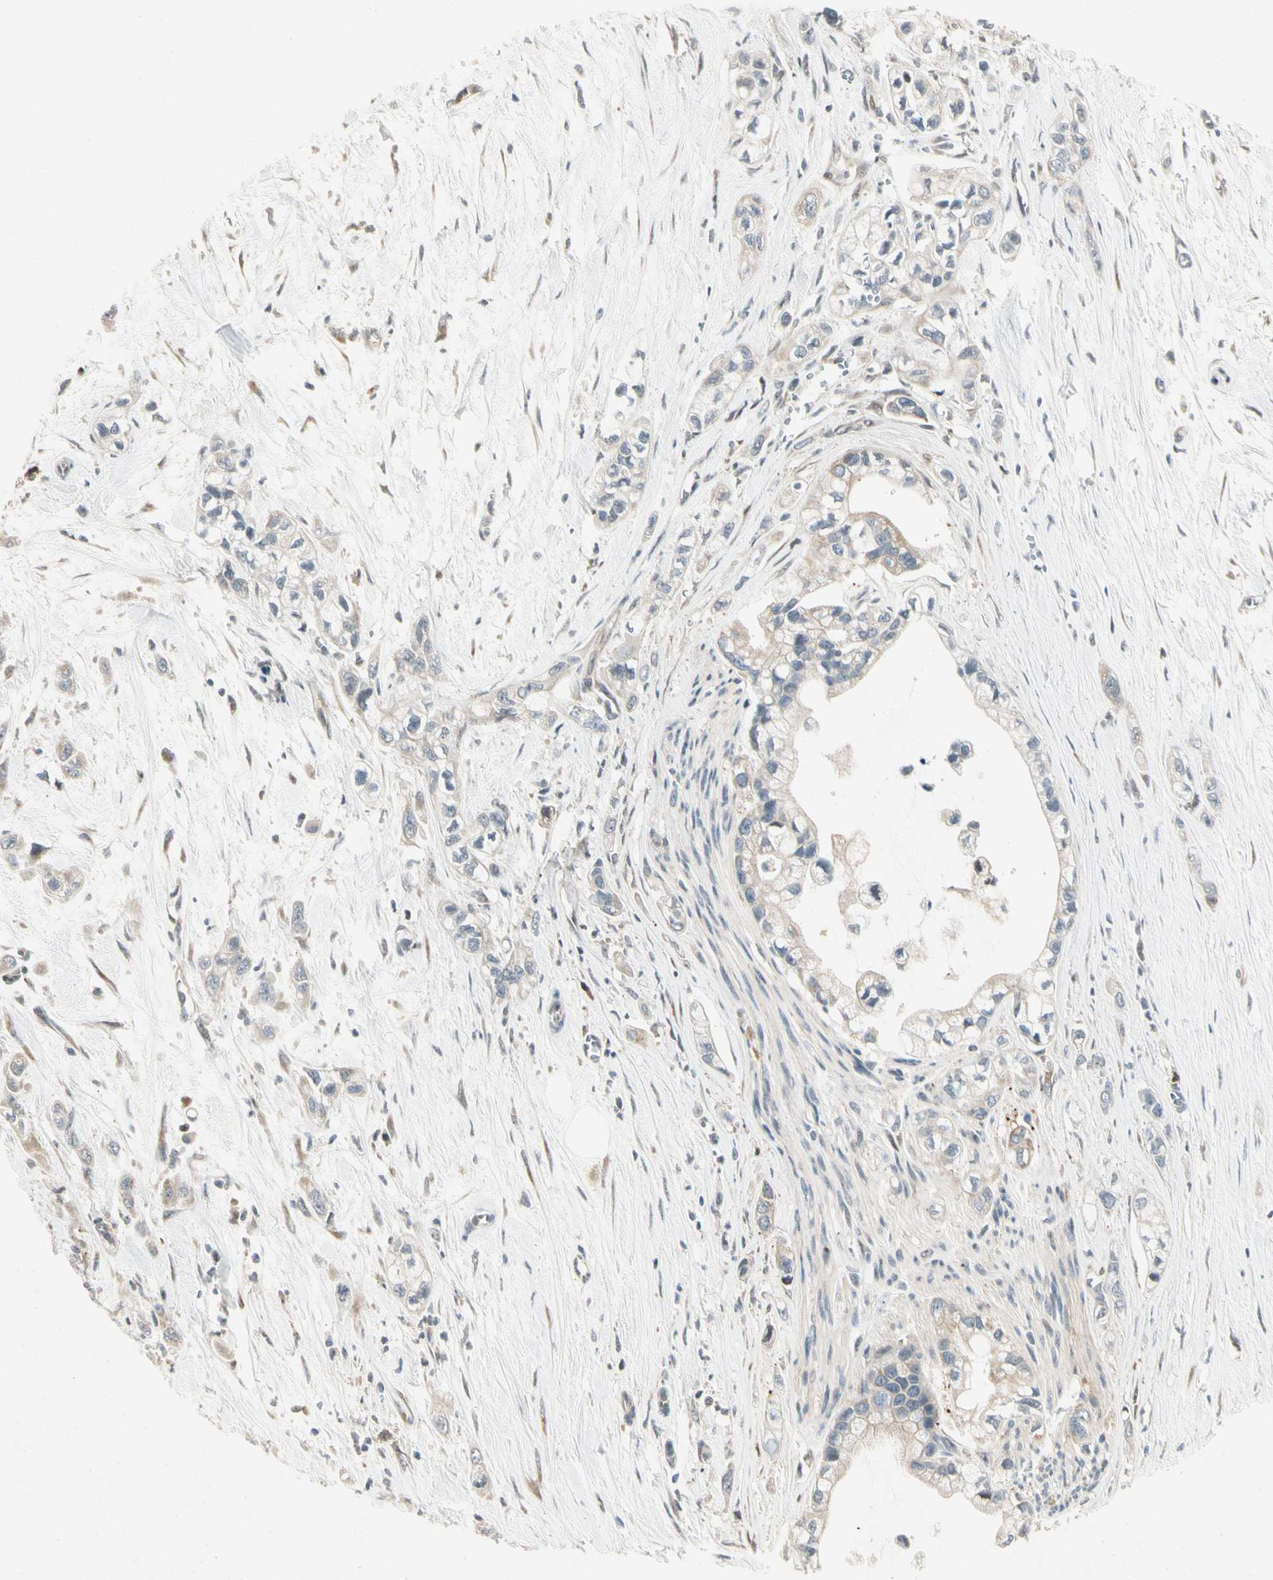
{"staining": {"intensity": "negative", "quantity": "none", "location": "none"}, "tissue": "pancreatic cancer", "cell_type": "Tumor cells", "image_type": "cancer", "snomed": [{"axis": "morphology", "description": "Adenocarcinoma, NOS"}, {"axis": "topography", "description": "Pancreas"}], "caption": "This image is of pancreatic cancer stained with IHC to label a protein in brown with the nuclei are counter-stained blue. There is no positivity in tumor cells.", "gene": "FNDC3B", "patient": {"sex": "male", "age": 74}}